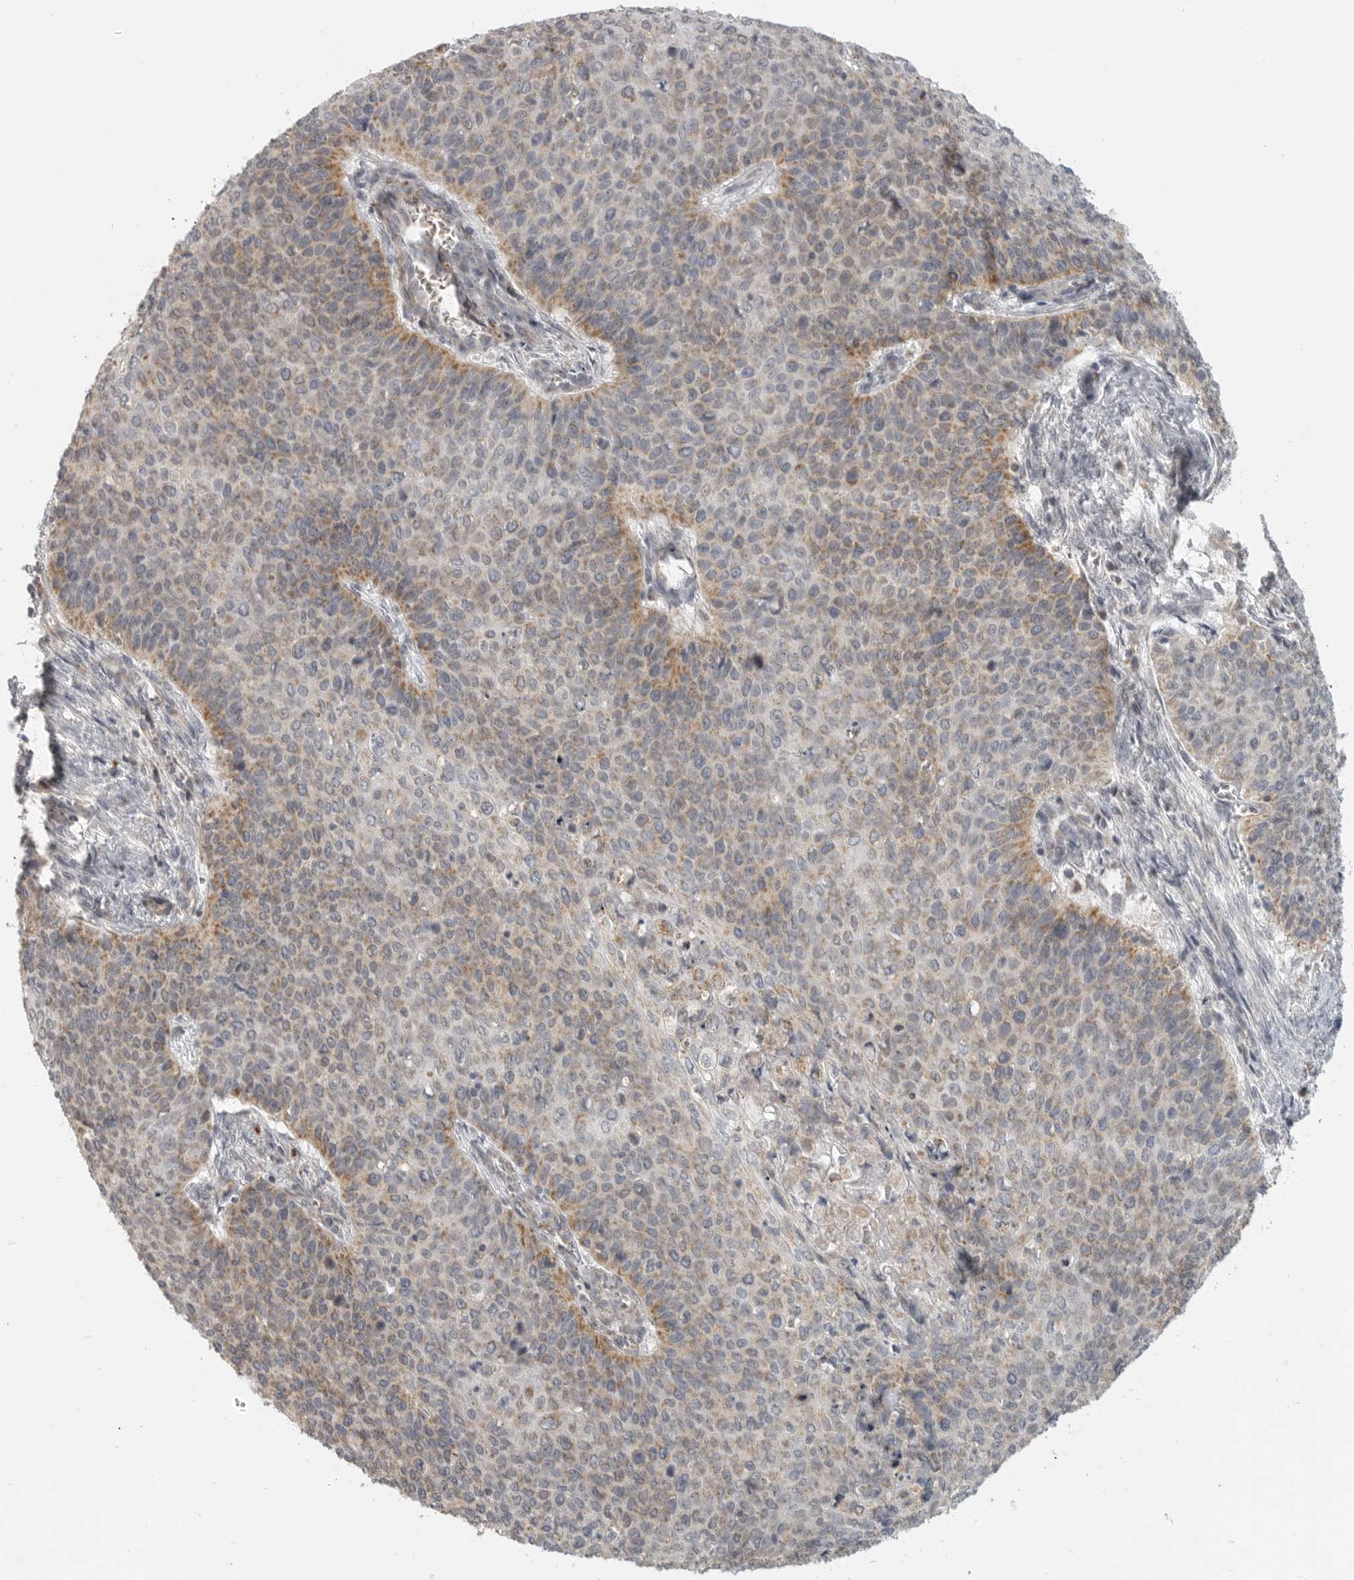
{"staining": {"intensity": "weak", "quantity": "25%-75%", "location": "cytoplasmic/membranous"}, "tissue": "cervical cancer", "cell_type": "Tumor cells", "image_type": "cancer", "snomed": [{"axis": "morphology", "description": "Squamous cell carcinoma, NOS"}, {"axis": "topography", "description": "Cervix"}], "caption": "High-magnification brightfield microscopy of cervical cancer stained with DAB (3,3'-diaminobenzidine) (brown) and counterstained with hematoxylin (blue). tumor cells exhibit weak cytoplasmic/membranous staining is appreciated in about25%-75% of cells.", "gene": "RXFP3", "patient": {"sex": "female", "age": 39}}